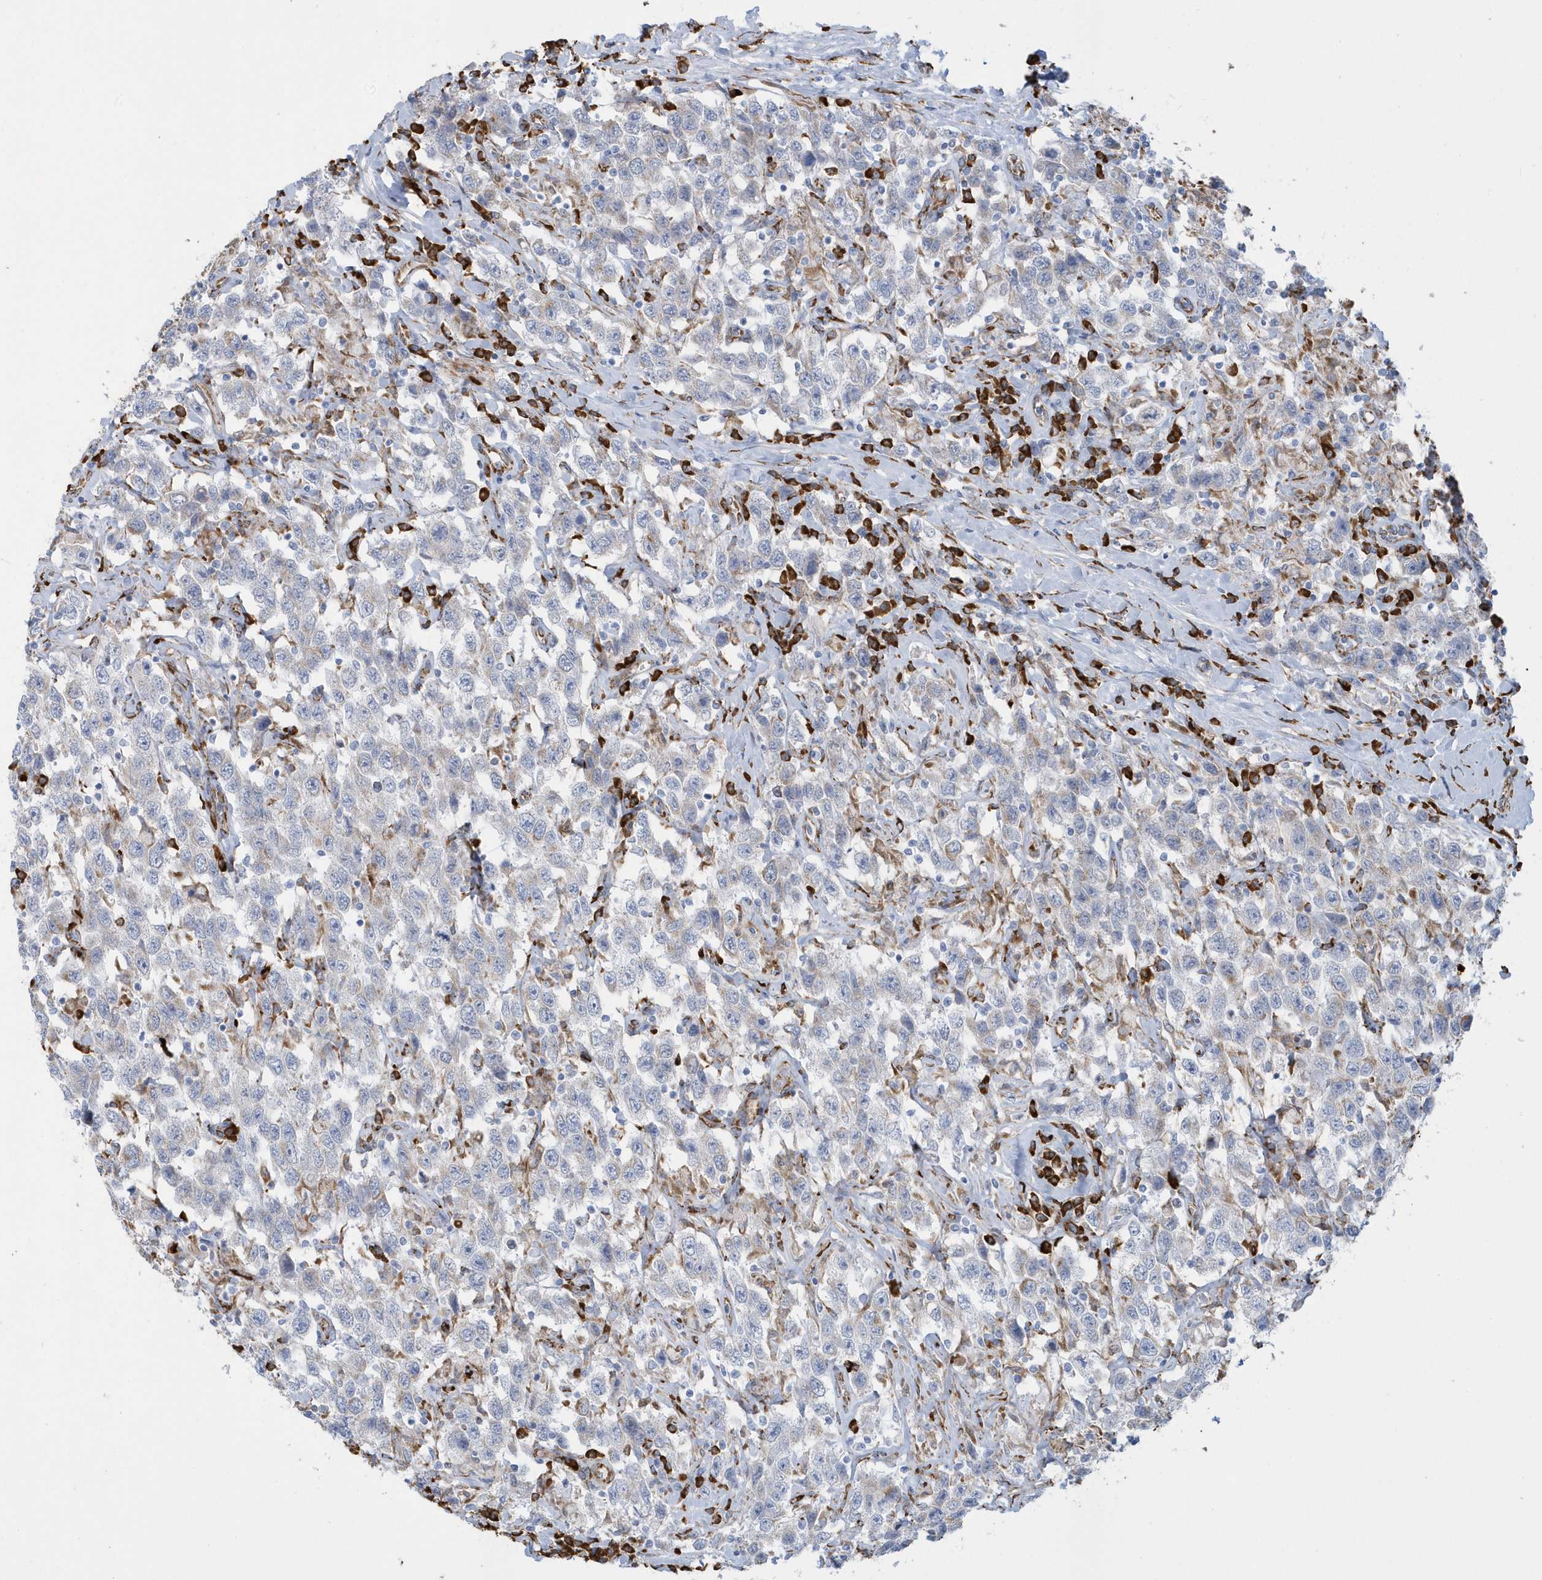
{"staining": {"intensity": "weak", "quantity": "<25%", "location": "cytoplasmic/membranous"}, "tissue": "testis cancer", "cell_type": "Tumor cells", "image_type": "cancer", "snomed": [{"axis": "morphology", "description": "Seminoma, NOS"}, {"axis": "topography", "description": "Testis"}], "caption": "High magnification brightfield microscopy of testis cancer stained with DAB (brown) and counterstained with hematoxylin (blue): tumor cells show no significant staining.", "gene": "DCAF1", "patient": {"sex": "male", "age": 41}}